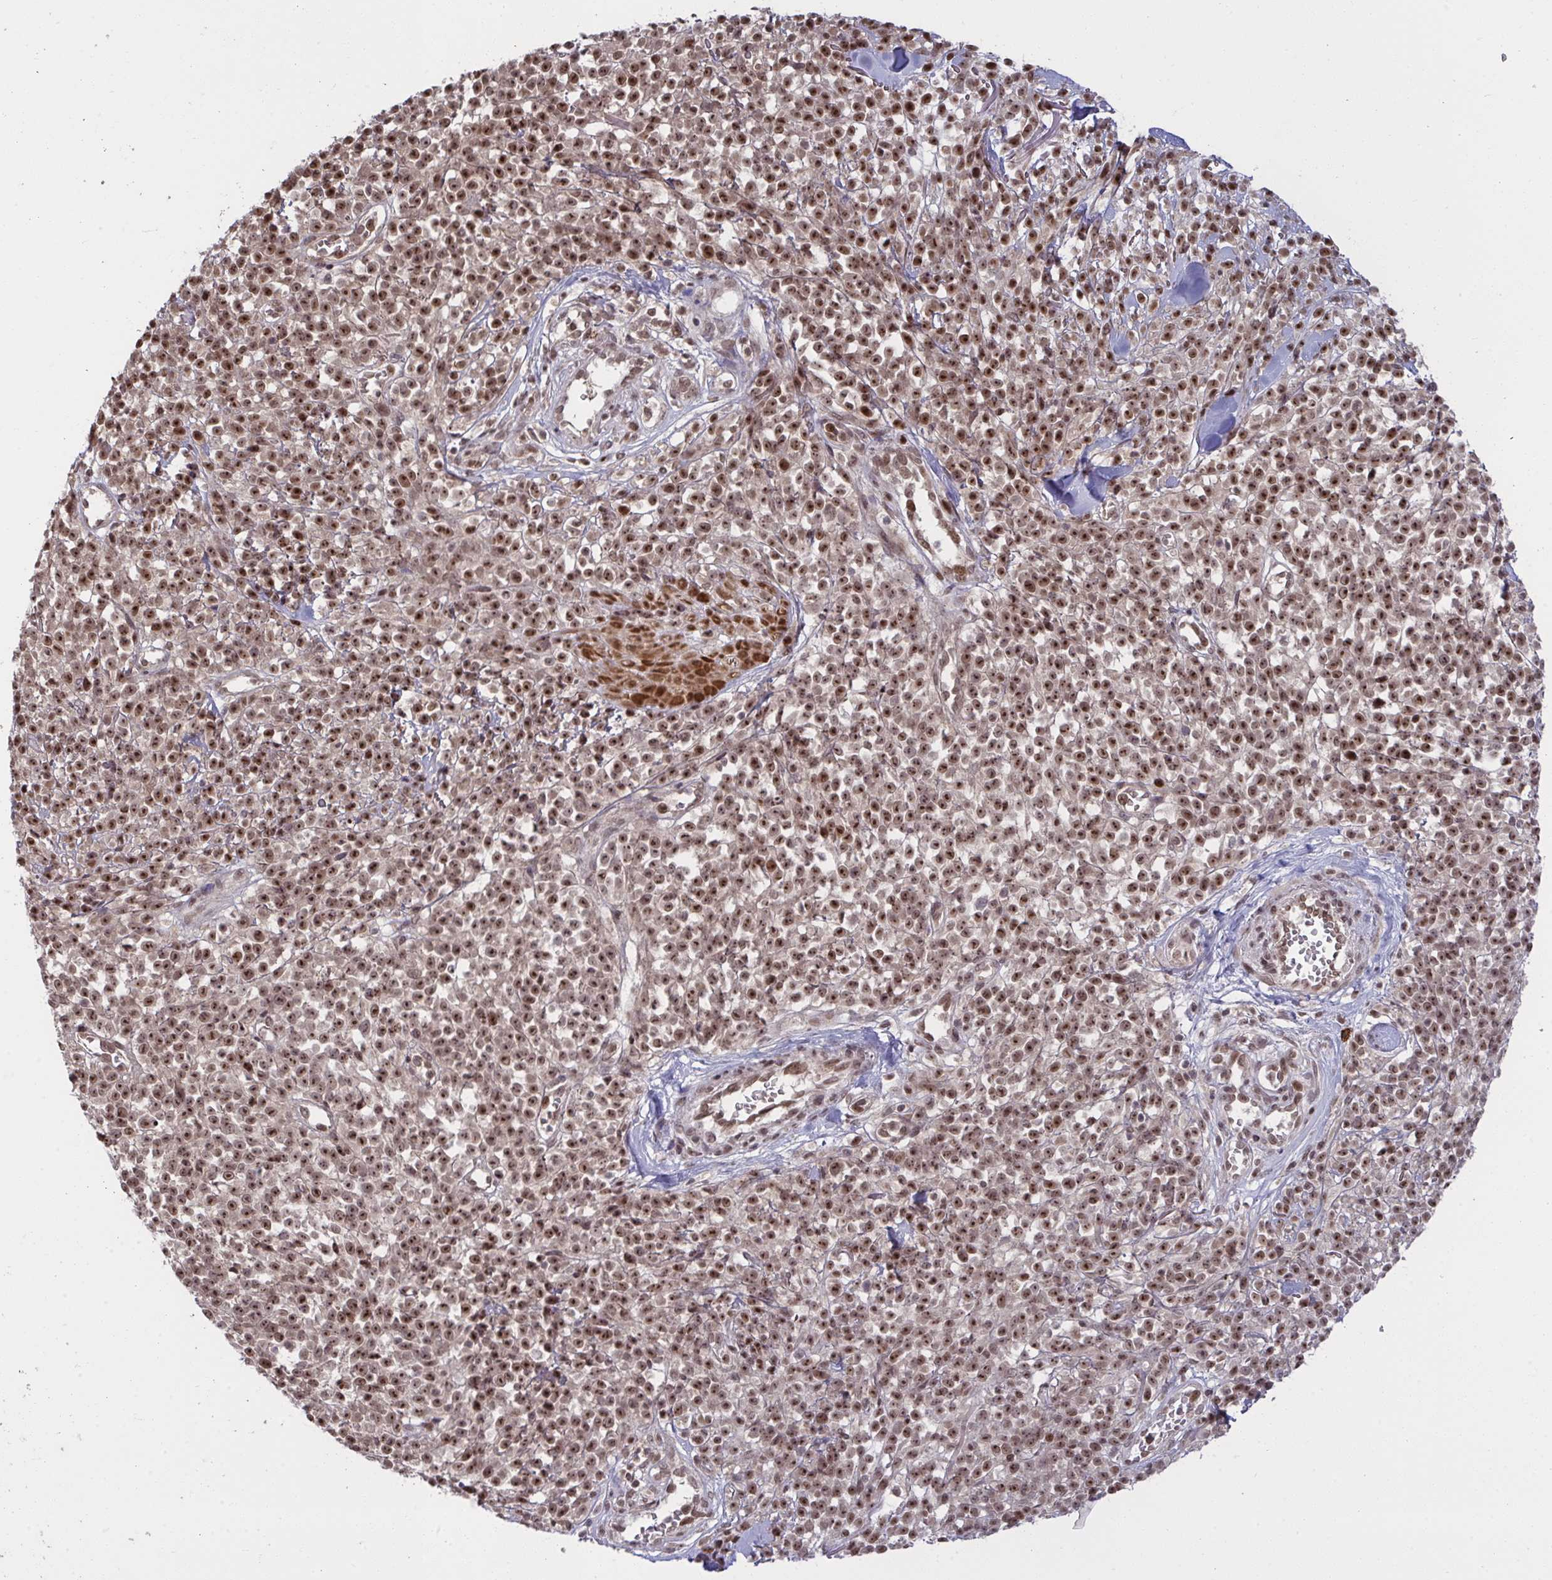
{"staining": {"intensity": "moderate", "quantity": ">75%", "location": "nuclear"}, "tissue": "melanoma", "cell_type": "Tumor cells", "image_type": "cancer", "snomed": [{"axis": "morphology", "description": "Malignant melanoma, NOS"}, {"axis": "topography", "description": "Skin"}, {"axis": "topography", "description": "Skin of trunk"}], "caption": "Immunohistochemistry of melanoma demonstrates medium levels of moderate nuclear expression in approximately >75% of tumor cells.", "gene": "UXT", "patient": {"sex": "male", "age": 74}}